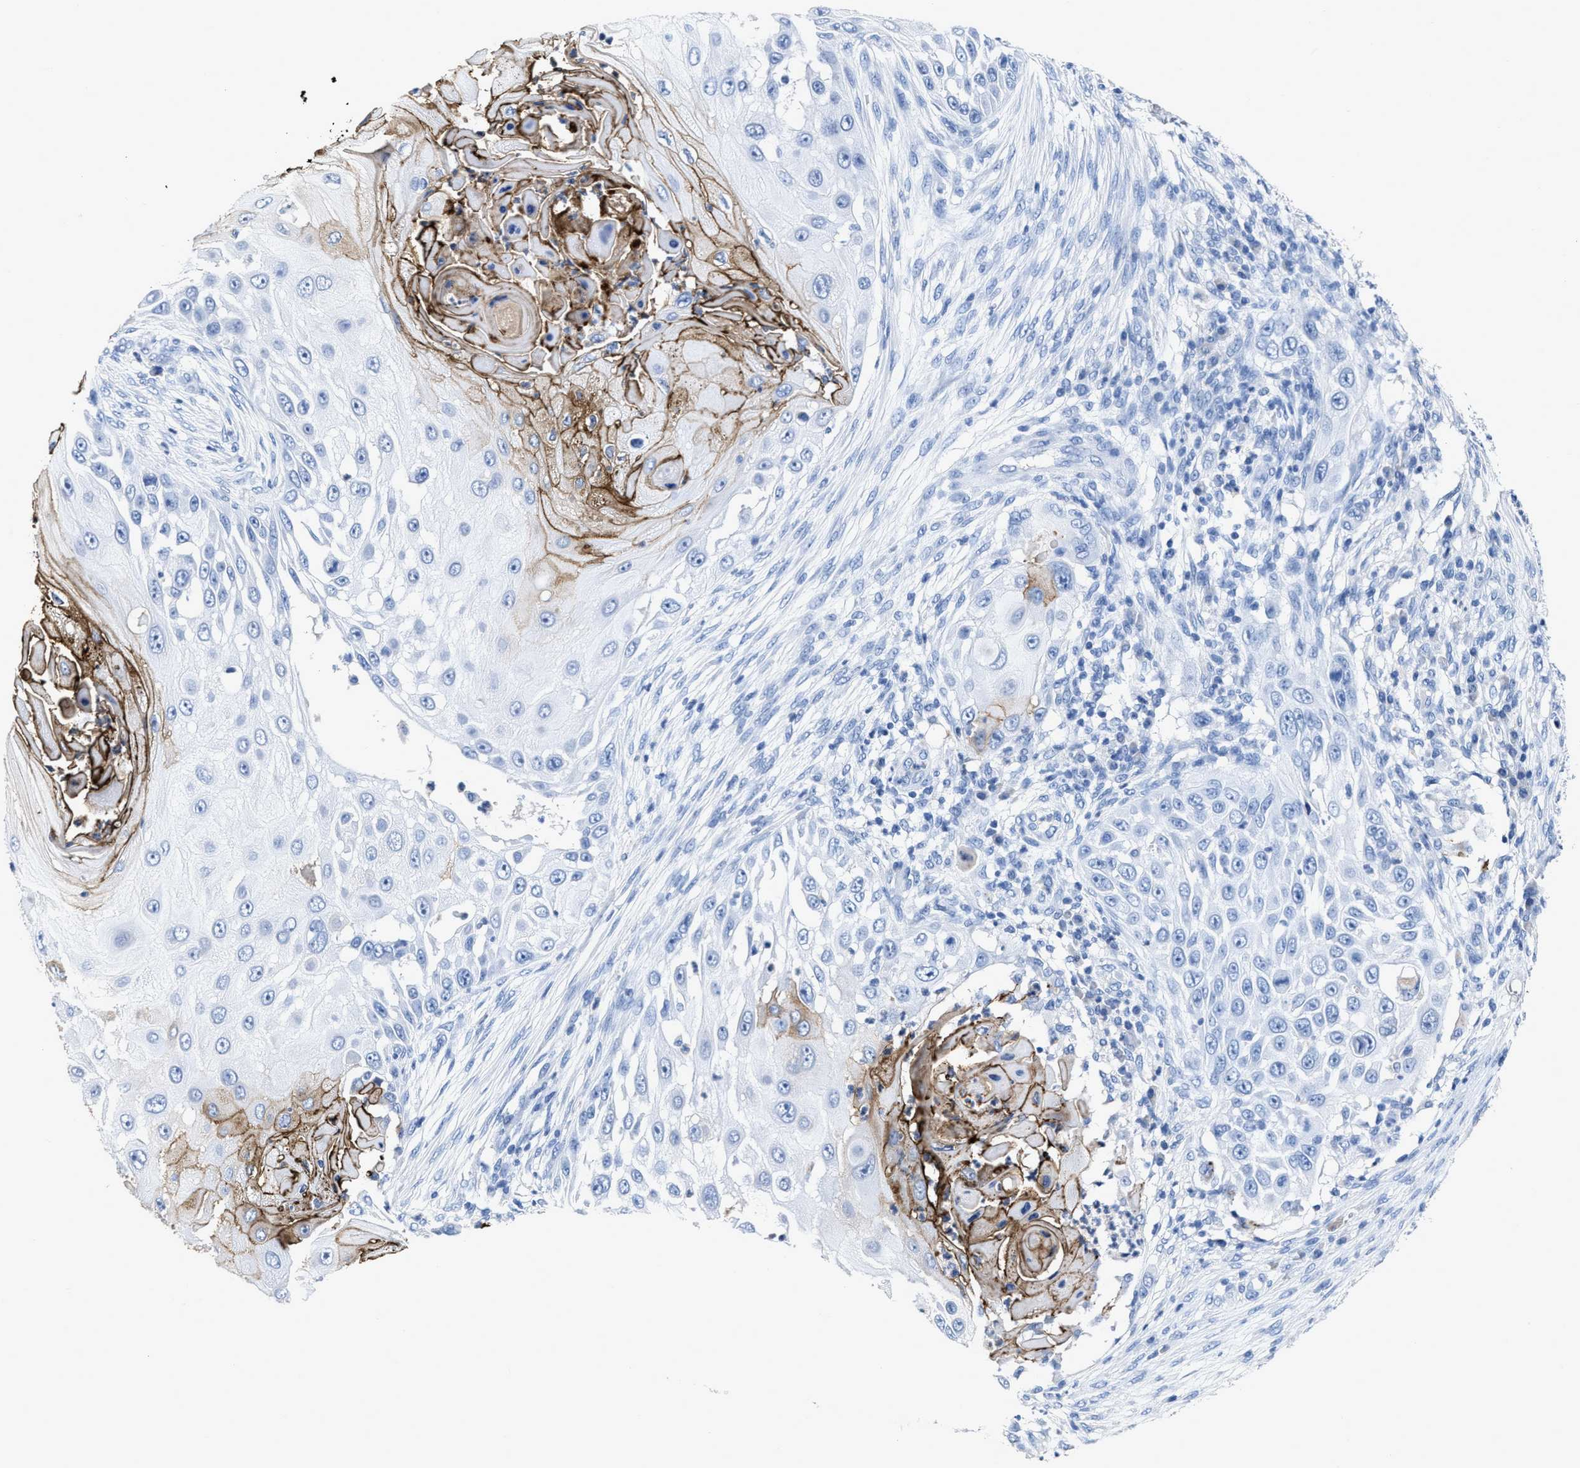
{"staining": {"intensity": "moderate", "quantity": "<25%", "location": "cytoplasmic/membranous"}, "tissue": "skin cancer", "cell_type": "Tumor cells", "image_type": "cancer", "snomed": [{"axis": "morphology", "description": "Squamous cell carcinoma, NOS"}, {"axis": "topography", "description": "Skin"}], "caption": "The immunohistochemical stain shows moderate cytoplasmic/membranous staining in tumor cells of skin cancer (squamous cell carcinoma) tissue.", "gene": "CEACAM5", "patient": {"sex": "female", "age": 44}}